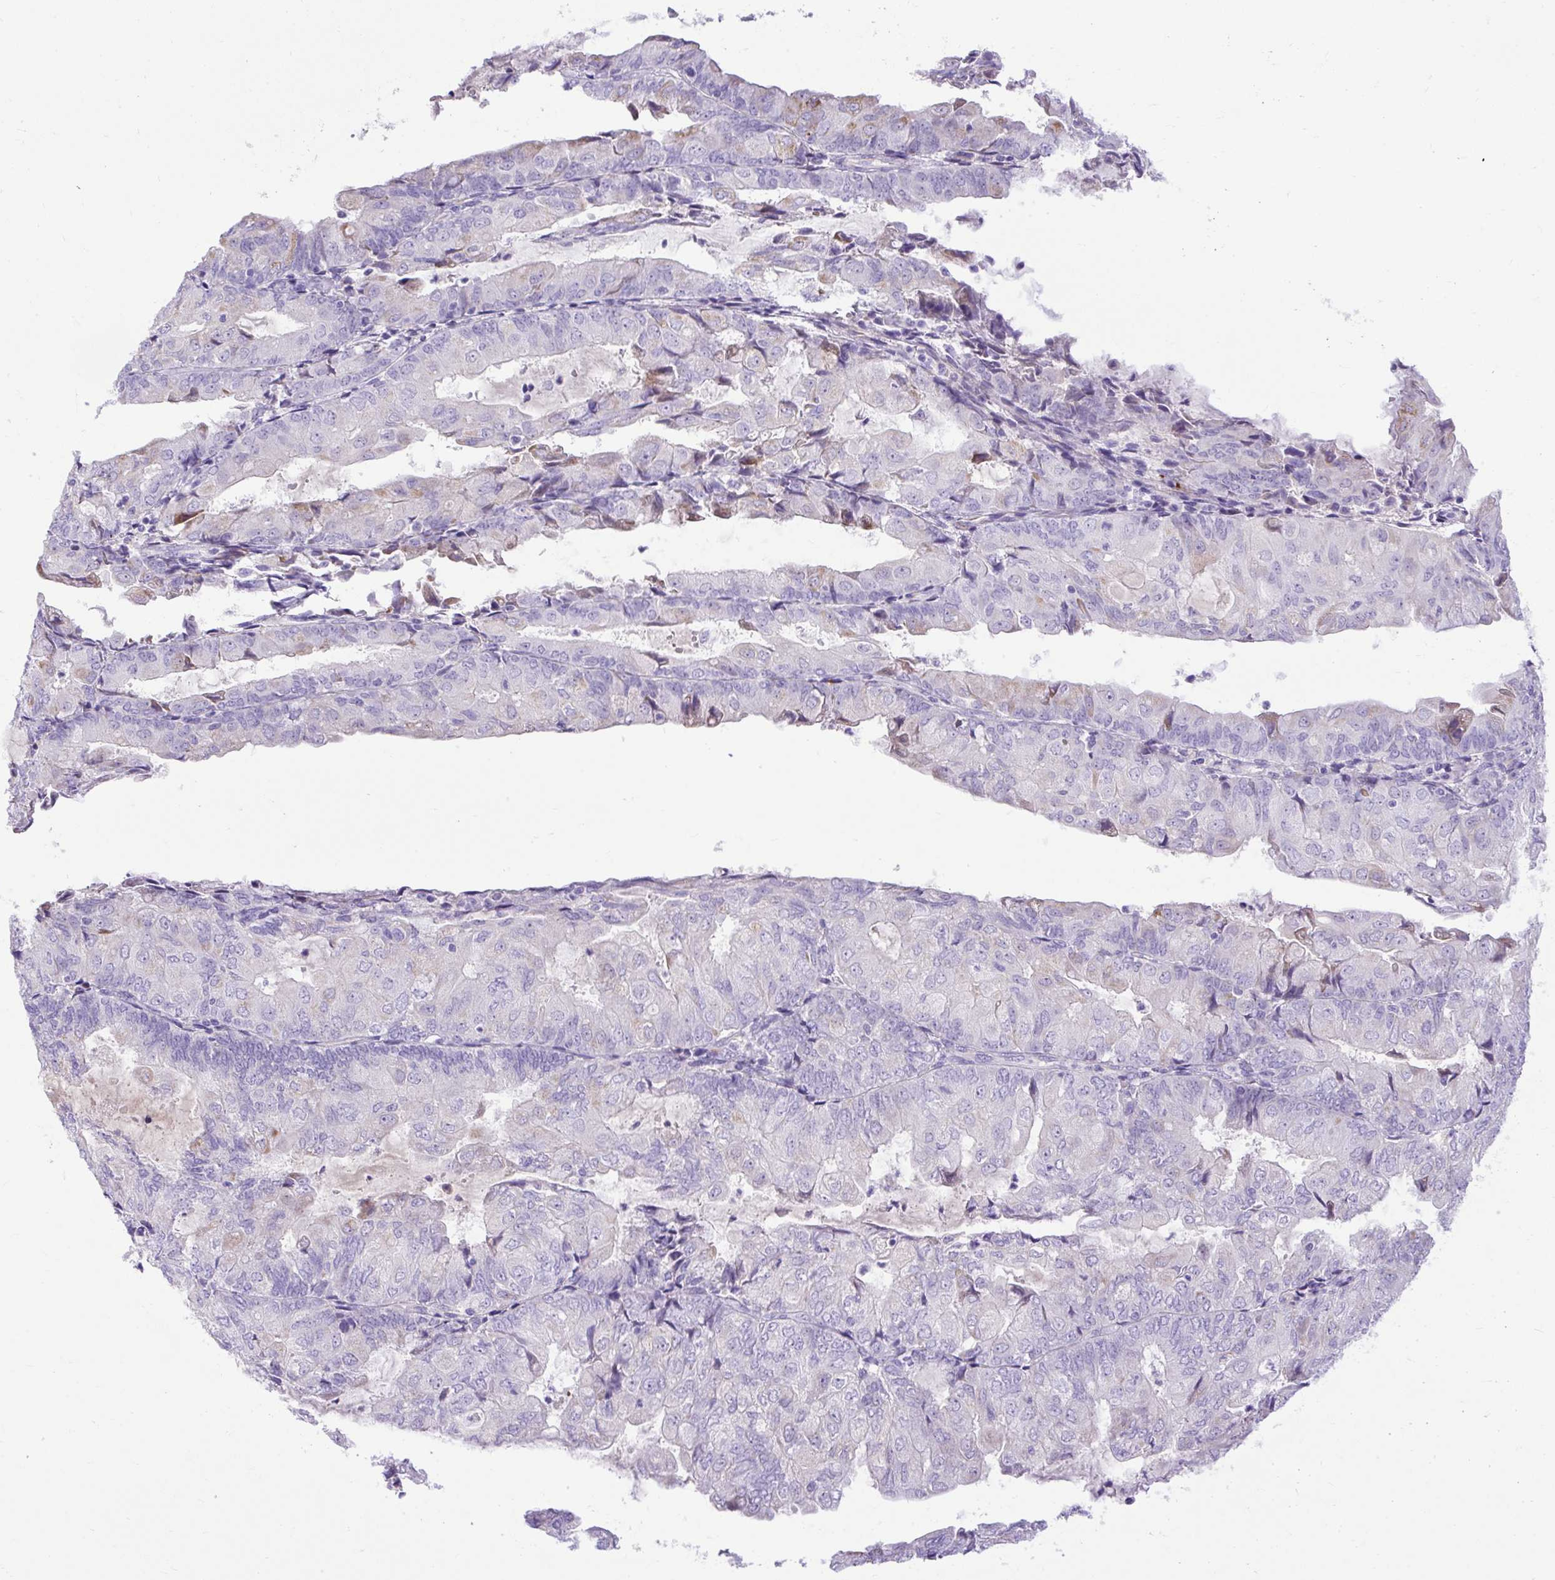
{"staining": {"intensity": "moderate", "quantity": "<25%", "location": "cytoplasmic/membranous"}, "tissue": "endometrial cancer", "cell_type": "Tumor cells", "image_type": "cancer", "snomed": [{"axis": "morphology", "description": "Adenocarcinoma, NOS"}, {"axis": "topography", "description": "Endometrium"}], "caption": "An IHC image of tumor tissue is shown. Protein staining in brown highlights moderate cytoplasmic/membranous positivity in endometrial cancer (adenocarcinoma) within tumor cells.", "gene": "SPTBN5", "patient": {"sex": "female", "age": 81}}